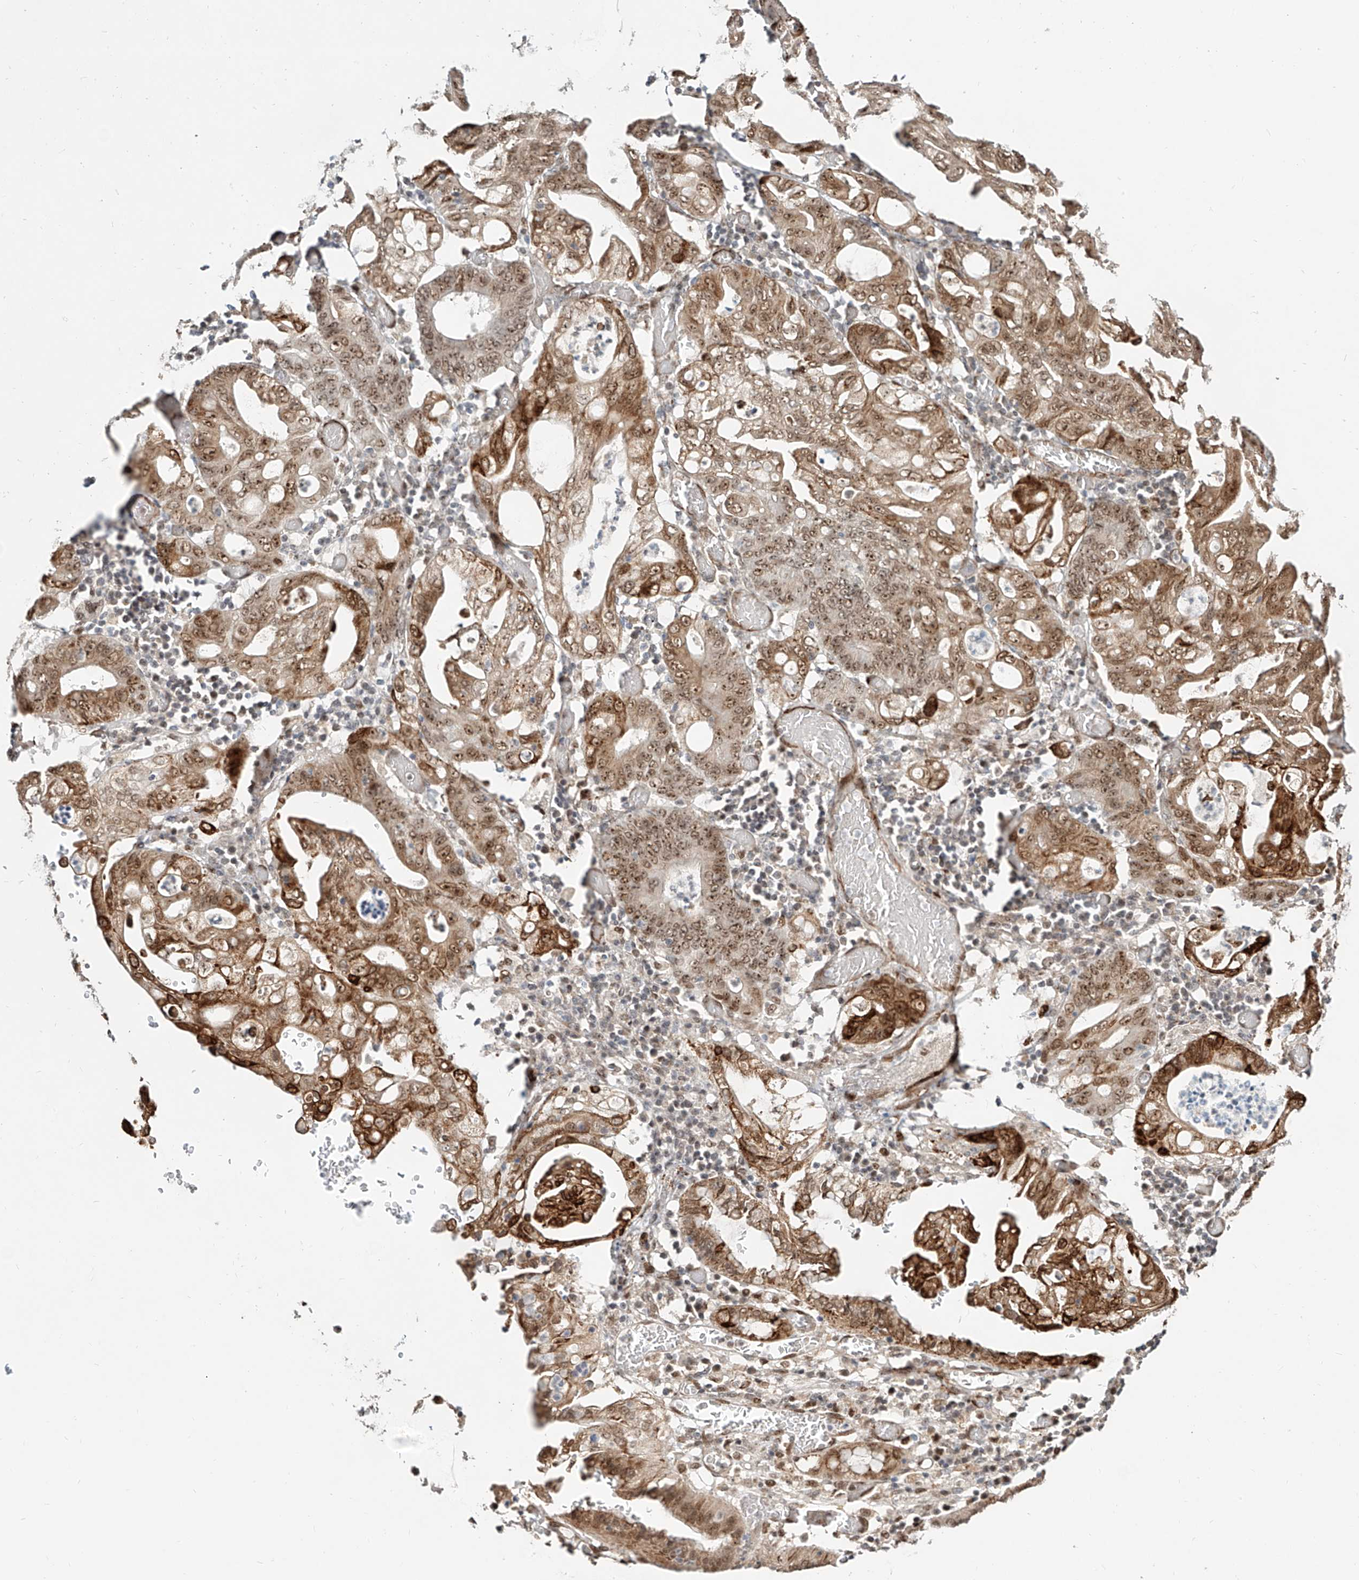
{"staining": {"intensity": "moderate", "quantity": ">75%", "location": "cytoplasmic/membranous,nuclear"}, "tissue": "stomach cancer", "cell_type": "Tumor cells", "image_type": "cancer", "snomed": [{"axis": "morphology", "description": "Adenocarcinoma, NOS"}, {"axis": "topography", "description": "Stomach"}], "caption": "This is an image of IHC staining of adenocarcinoma (stomach), which shows moderate positivity in the cytoplasmic/membranous and nuclear of tumor cells.", "gene": "ZNF710", "patient": {"sex": "female", "age": 73}}